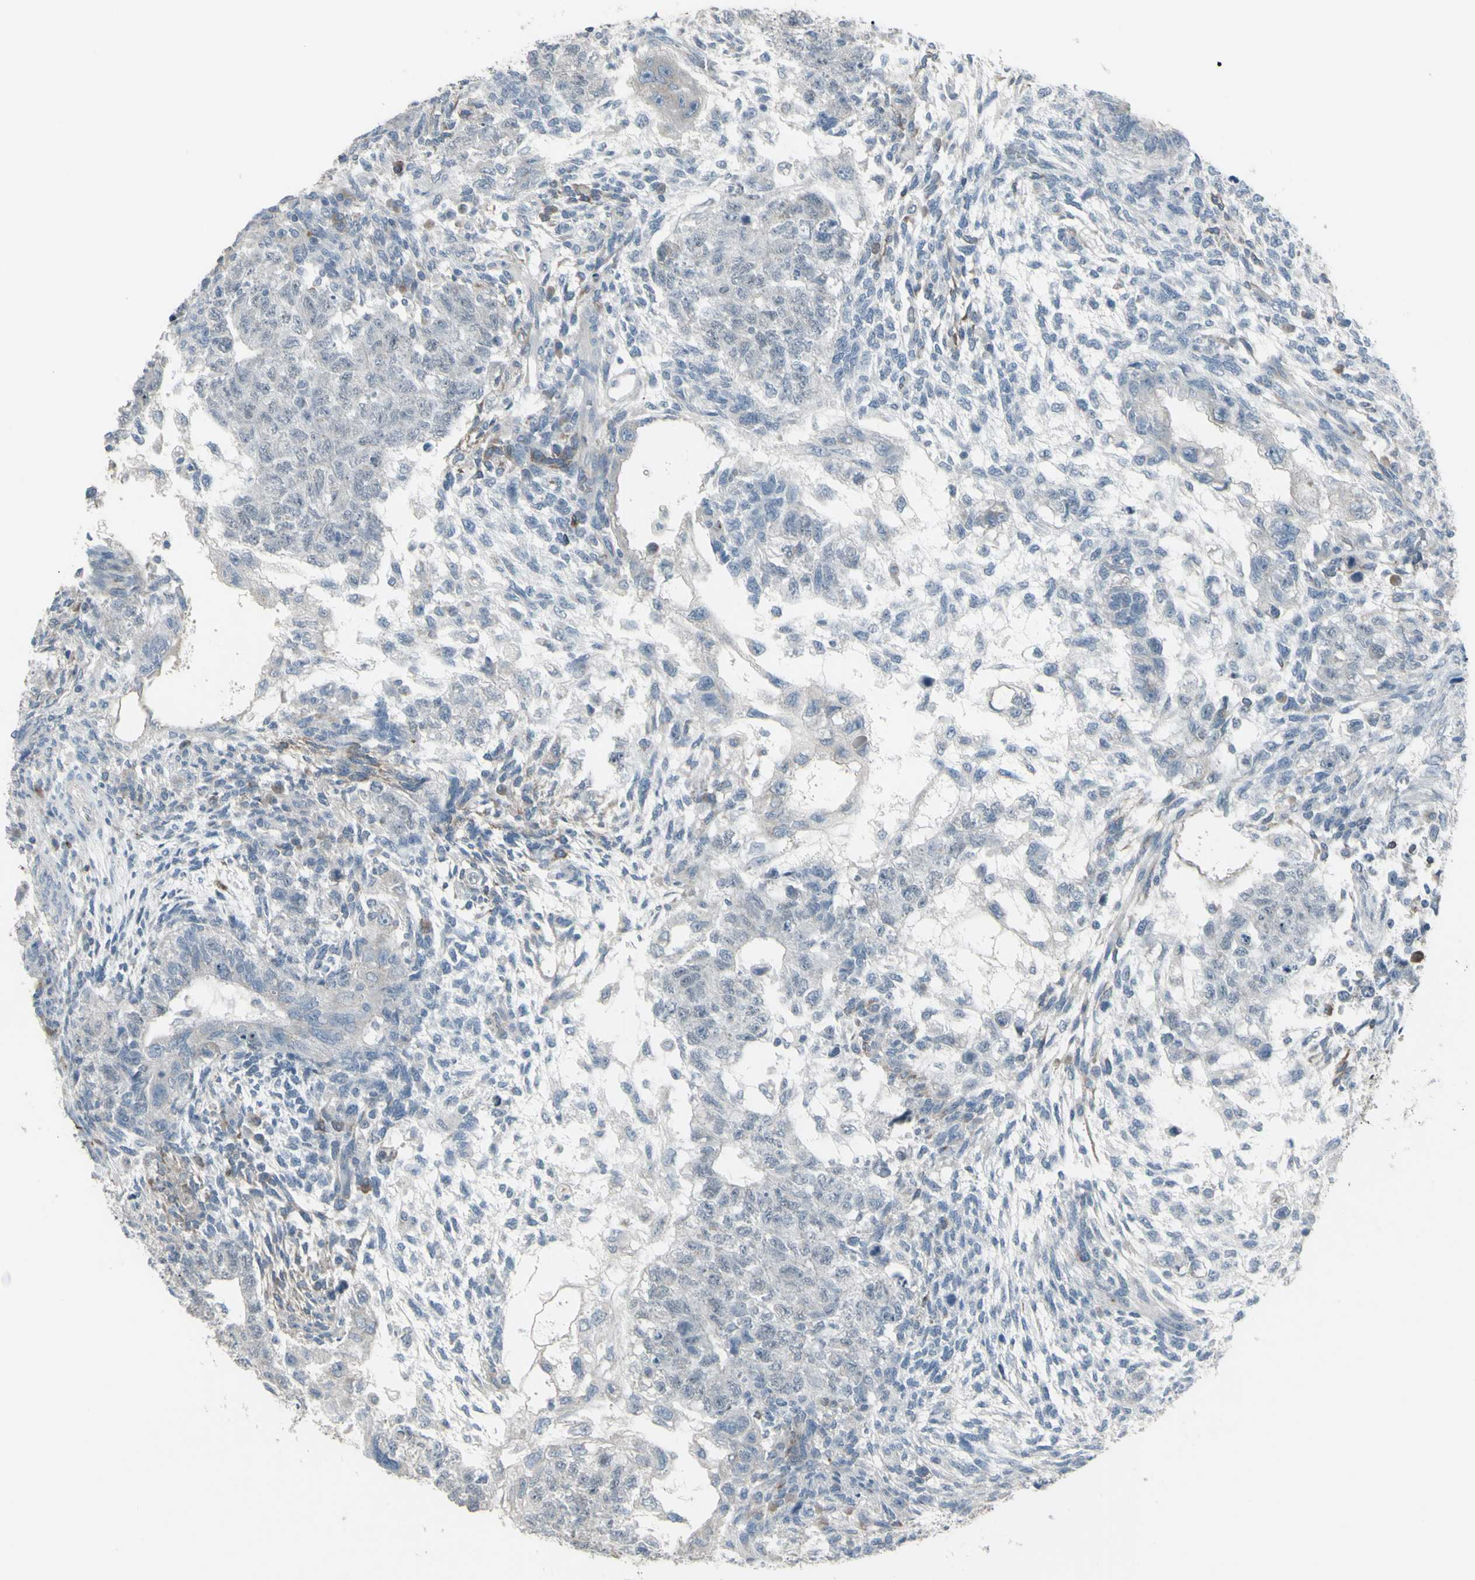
{"staining": {"intensity": "negative", "quantity": "none", "location": "none"}, "tissue": "testis cancer", "cell_type": "Tumor cells", "image_type": "cancer", "snomed": [{"axis": "morphology", "description": "Normal tissue, NOS"}, {"axis": "morphology", "description": "Carcinoma, Embryonal, NOS"}, {"axis": "topography", "description": "Testis"}], "caption": "IHC histopathology image of neoplastic tissue: testis cancer (embryonal carcinoma) stained with DAB (3,3'-diaminobenzidine) demonstrates no significant protein expression in tumor cells.", "gene": "CD79B", "patient": {"sex": "male", "age": 36}}